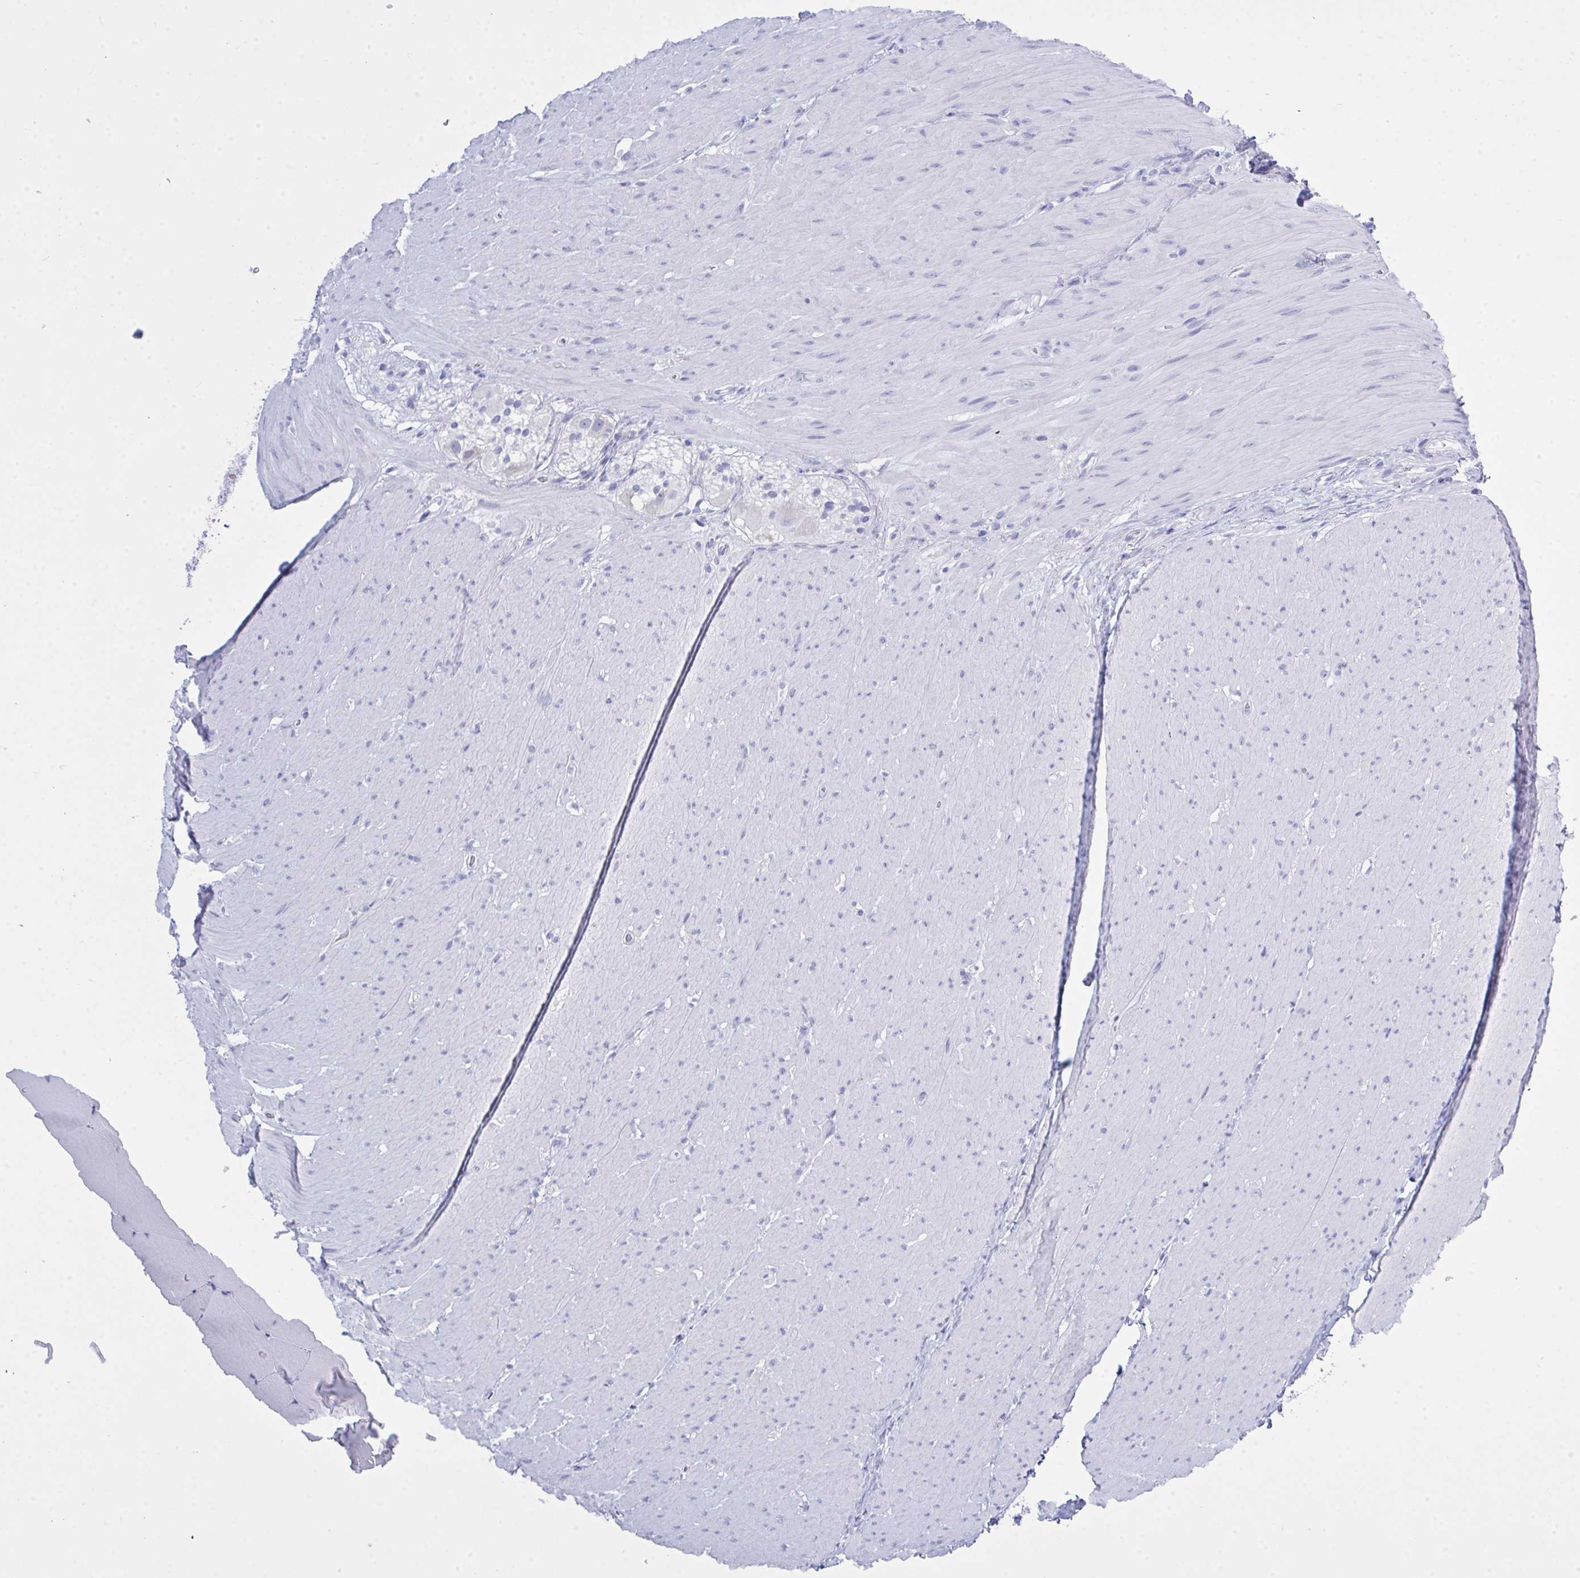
{"staining": {"intensity": "negative", "quantity": "none", "location": "none"}, "tissue": "smooth muscle", "cell_type": "Smooth muscle cells", "image_type": "normal", "snomed": [{"axis": "morphology", "description": "Normal tissue, NOS"}, {"axis": "topography", "description": "Smooth muscle"}, {"axis": "topography", "description": "Rectum"}], "caption": "An immunohistochemistry image of normal smooth muscle is shown. There is no staining in smooth muscle cells of smooth muscle. Nuclei are stained in blue.", "gene": "GLB1L2", "patient": {"sex": "male", "age": 53}}